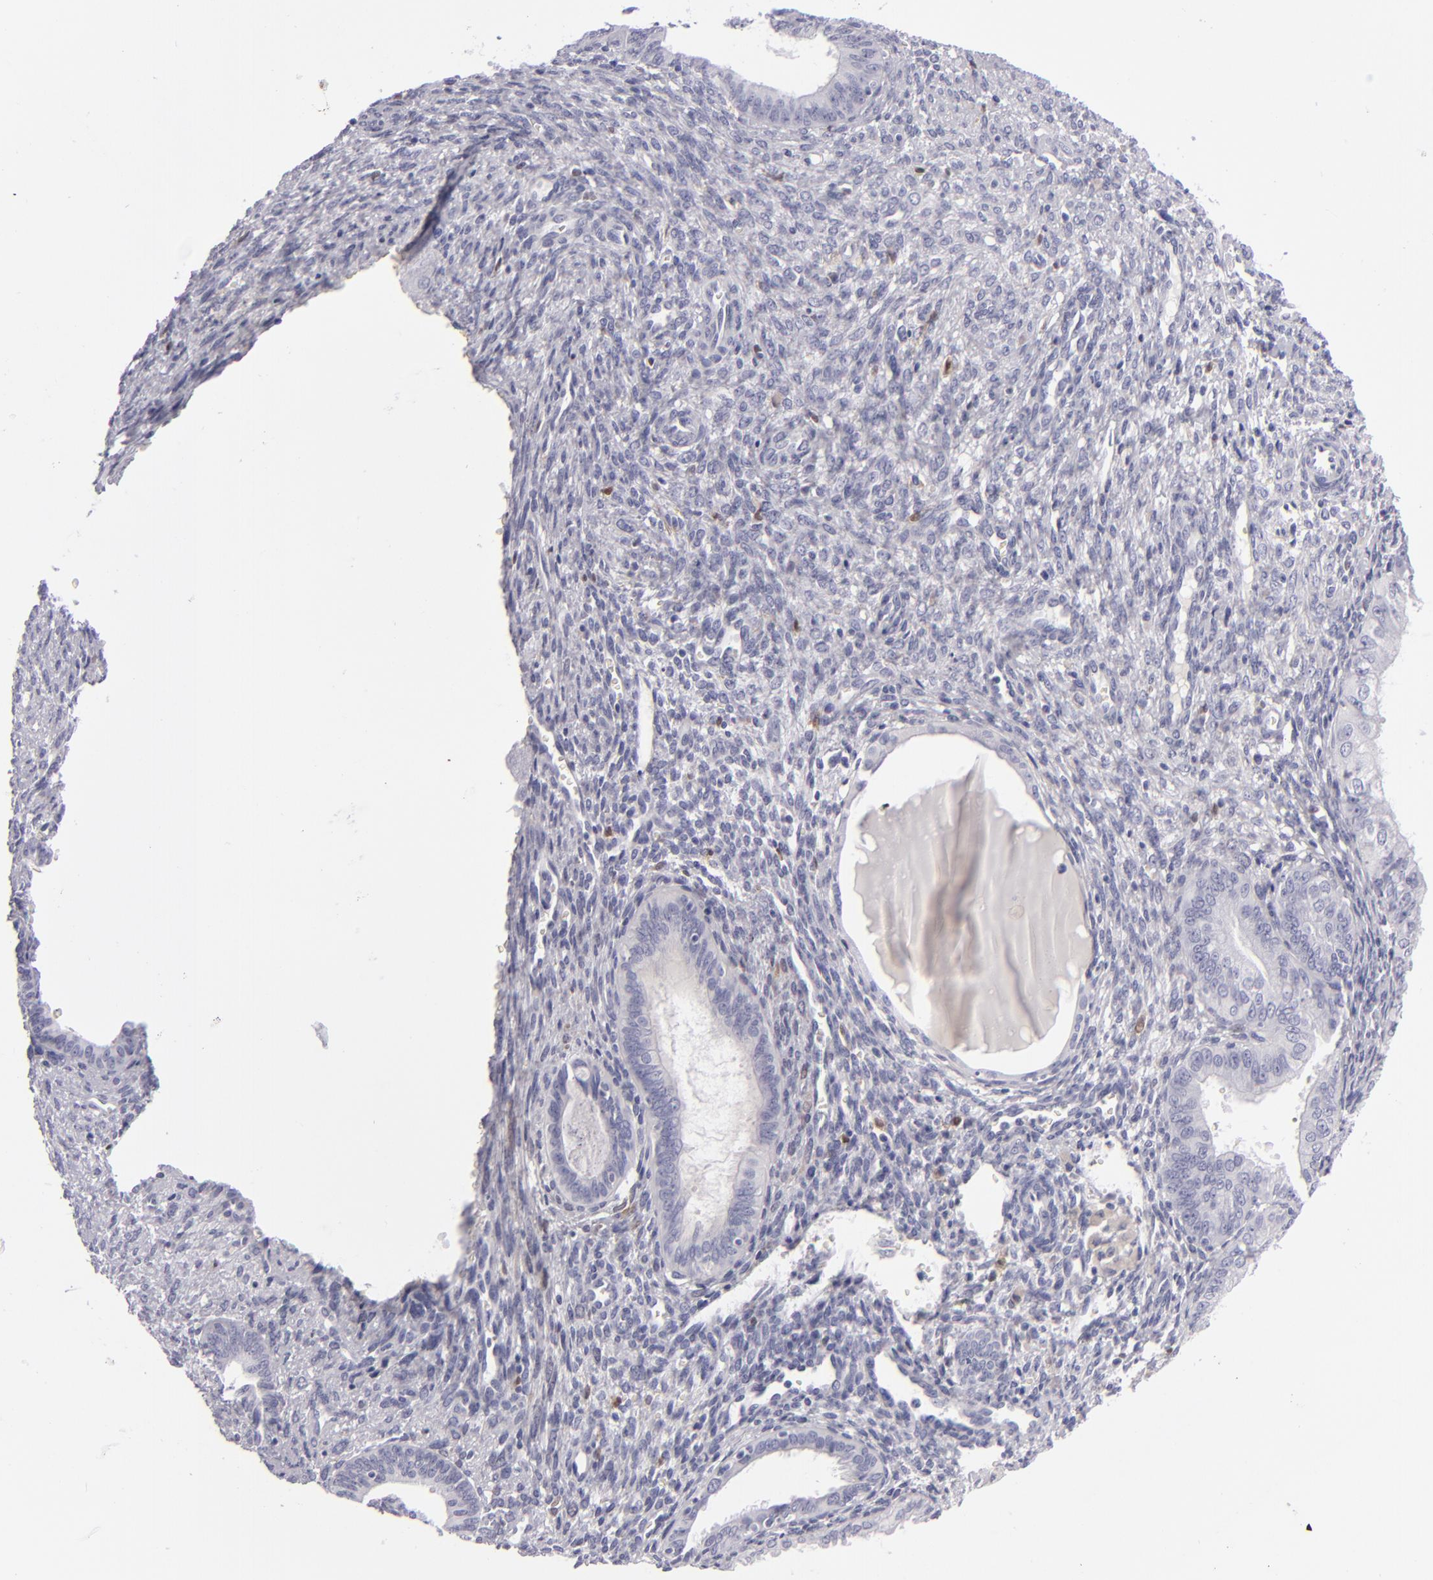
{"staining": {"intensity": "negative", "quantity": "none", "location": "none"}, "tissue": "endometrial cancer", "cell_type": "Tumor cells", "image_type": "cancer", "snomed": [{"axis": "morphology", "description": "Adenocarcinoma, NOS"}, {"axis": "topography", "description": "Endometrium"}], "caption": "Protein analysis of endometrial cancer reveals no significant staining in tumor cells.", "gene": "F13A1", "patient": {"sex": "female", "age": 76}}